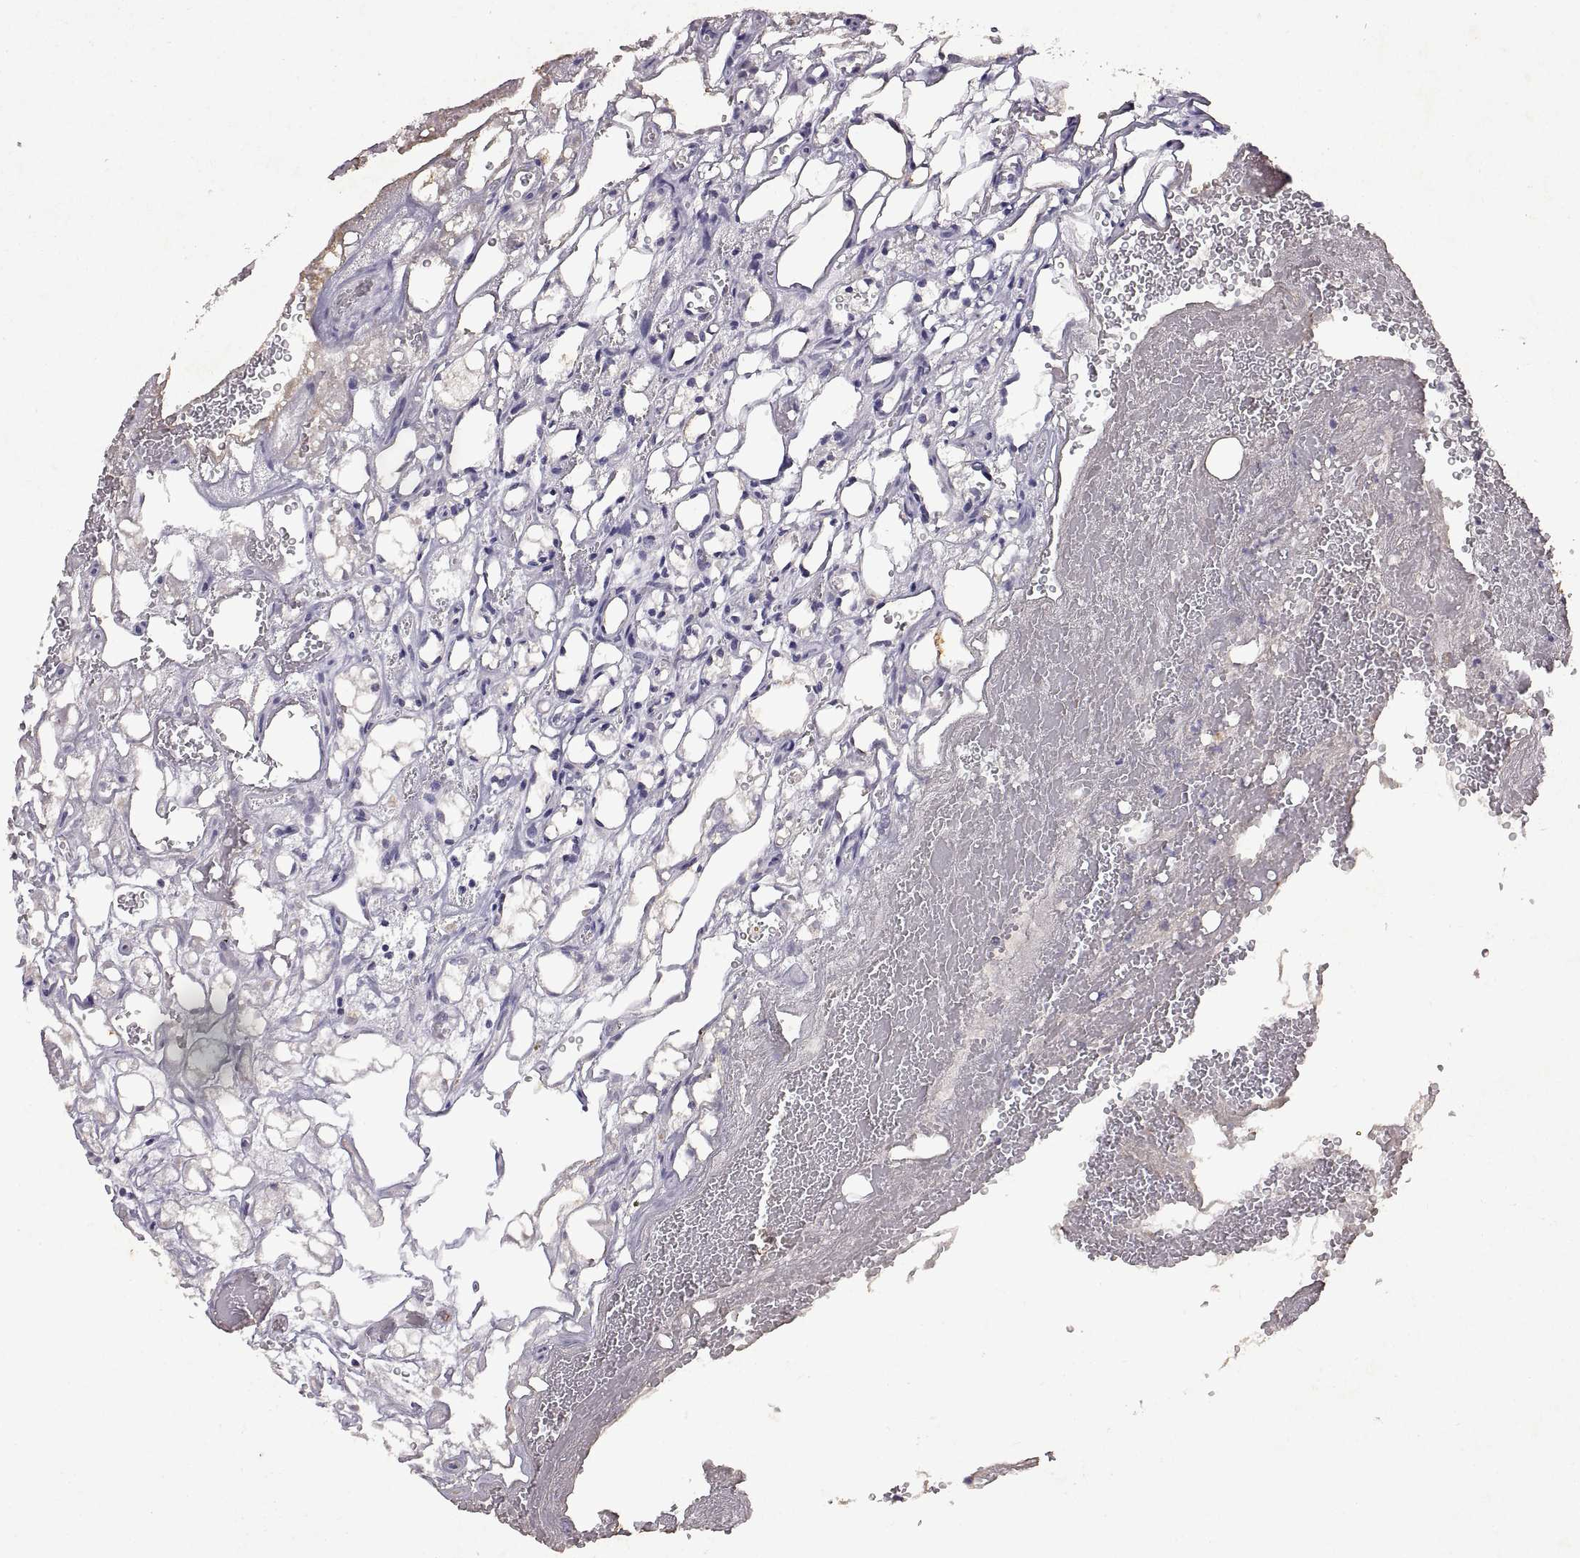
{"staining": {"intensity": "negative", "quantity": "none", "location": "none"}, "tissue": "renal cancer", "cell_type": "Tumor cells", "image_type": "cancer", "snomed": [{"axis": "morphology", "description": "Adenocarcinoma, NOS"}, {"axis": "topography", "description": "Kidney"}], "caption": "The photomicrograph displays no staining of tumor cells in renal cancer (adenocarcinoma).", "gene": "DEFB136", "patient": {"sex": "female", "age": 69}}